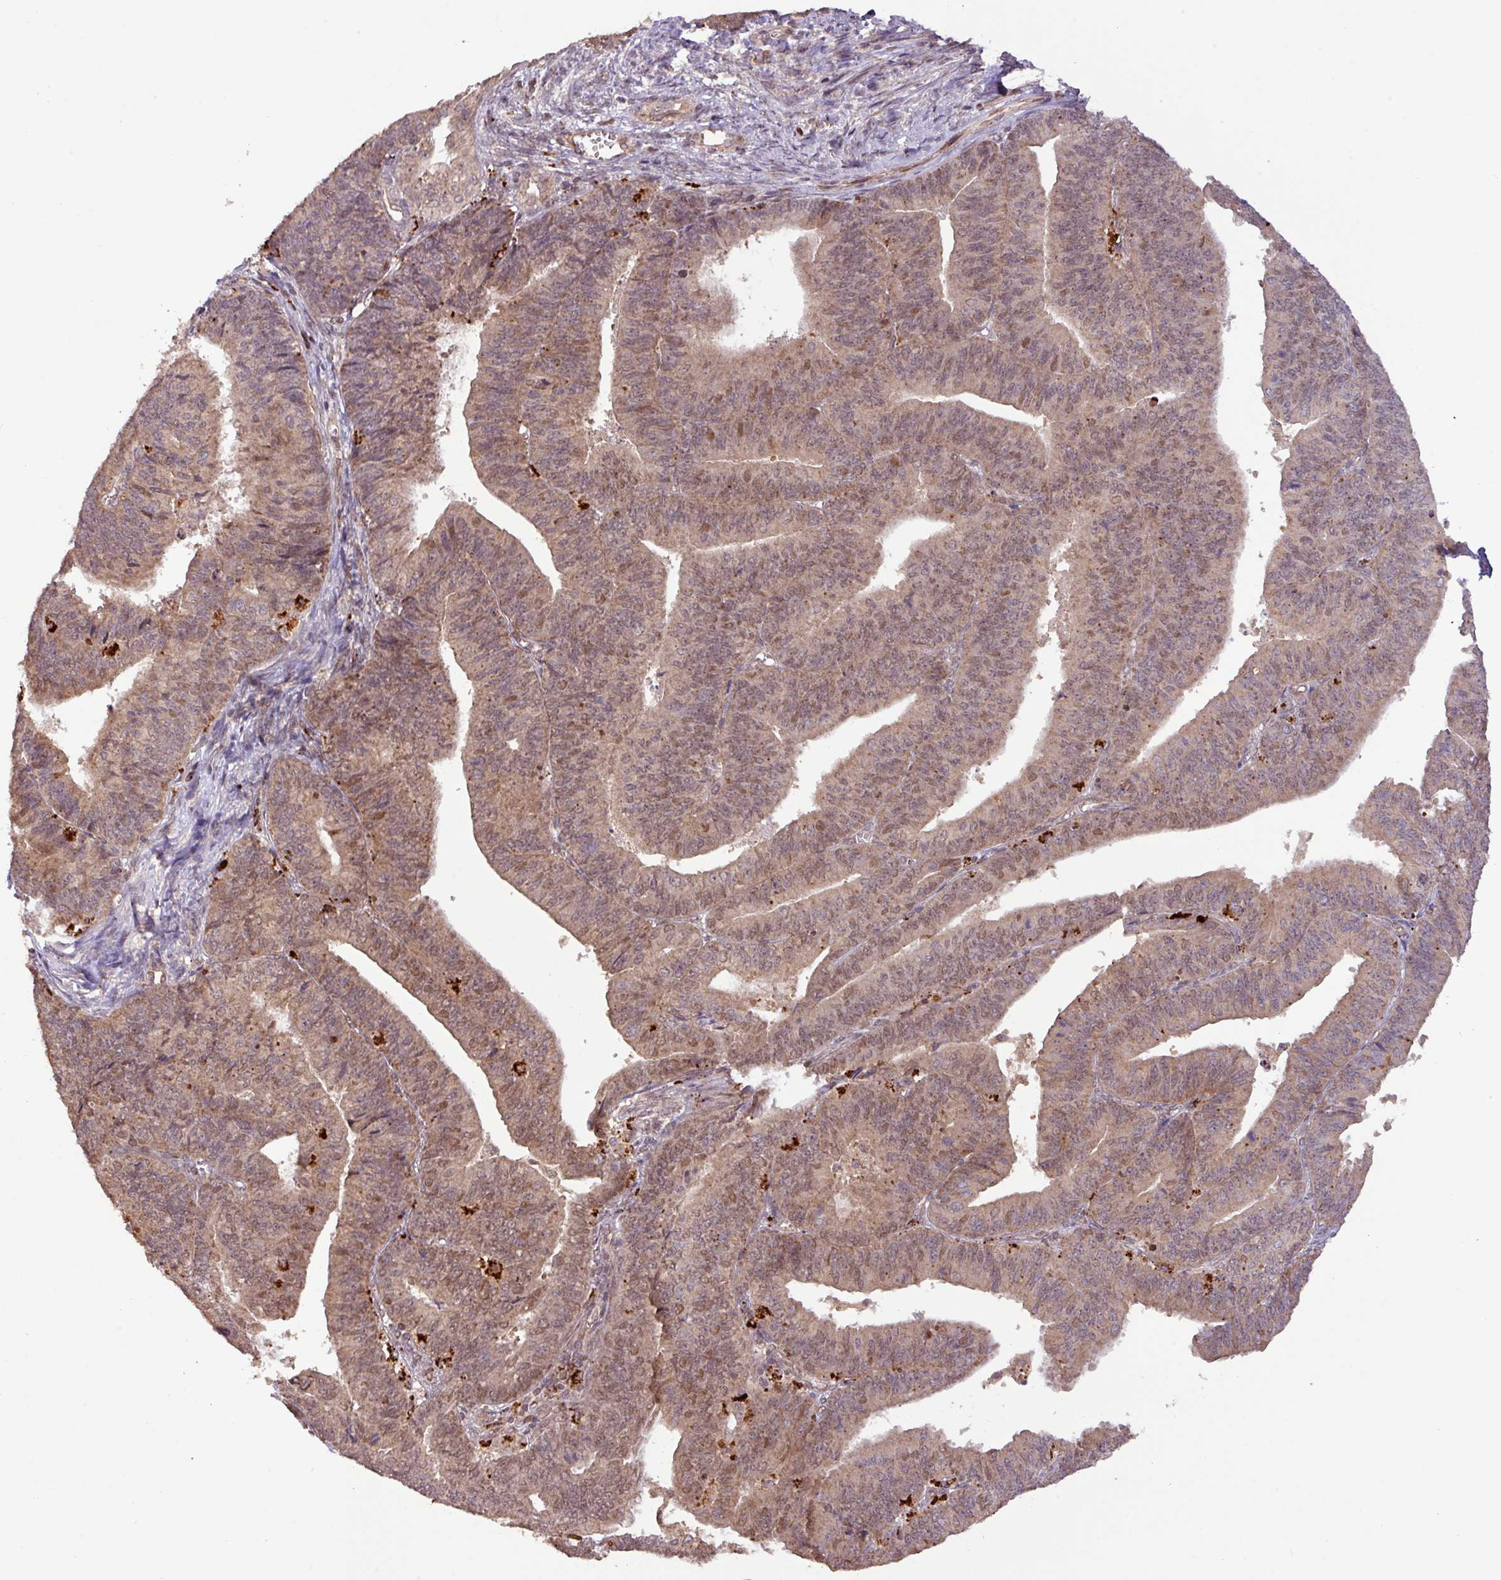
{"staining": {"intensity": "moderate", "quantity": ">75%", "location": "cytoplasmic/membranous,nuclear"}, "tissue": "endometrial cancer", "cell_type": "Tumor cells", "image_type": "cancer", "snomed": [{"axis": "morphology", "description": "Adenocarcinoma, NOS"}, {"axis": "topography", "description": "Endometrium"}], "caption": "The immunohistochemical stain shows moderate cytoplasmic/membranous and nuclear positivity in tumor cells of endometrial cancer tissue. The staining was performed using DAB (3,3'-diaminobenzidine), with brown indicating positive protein expression. Nuclei are stained blue with hematoxylin.", "gene": "YPEL3", "patient": {"sex": "female", "age": 73}}